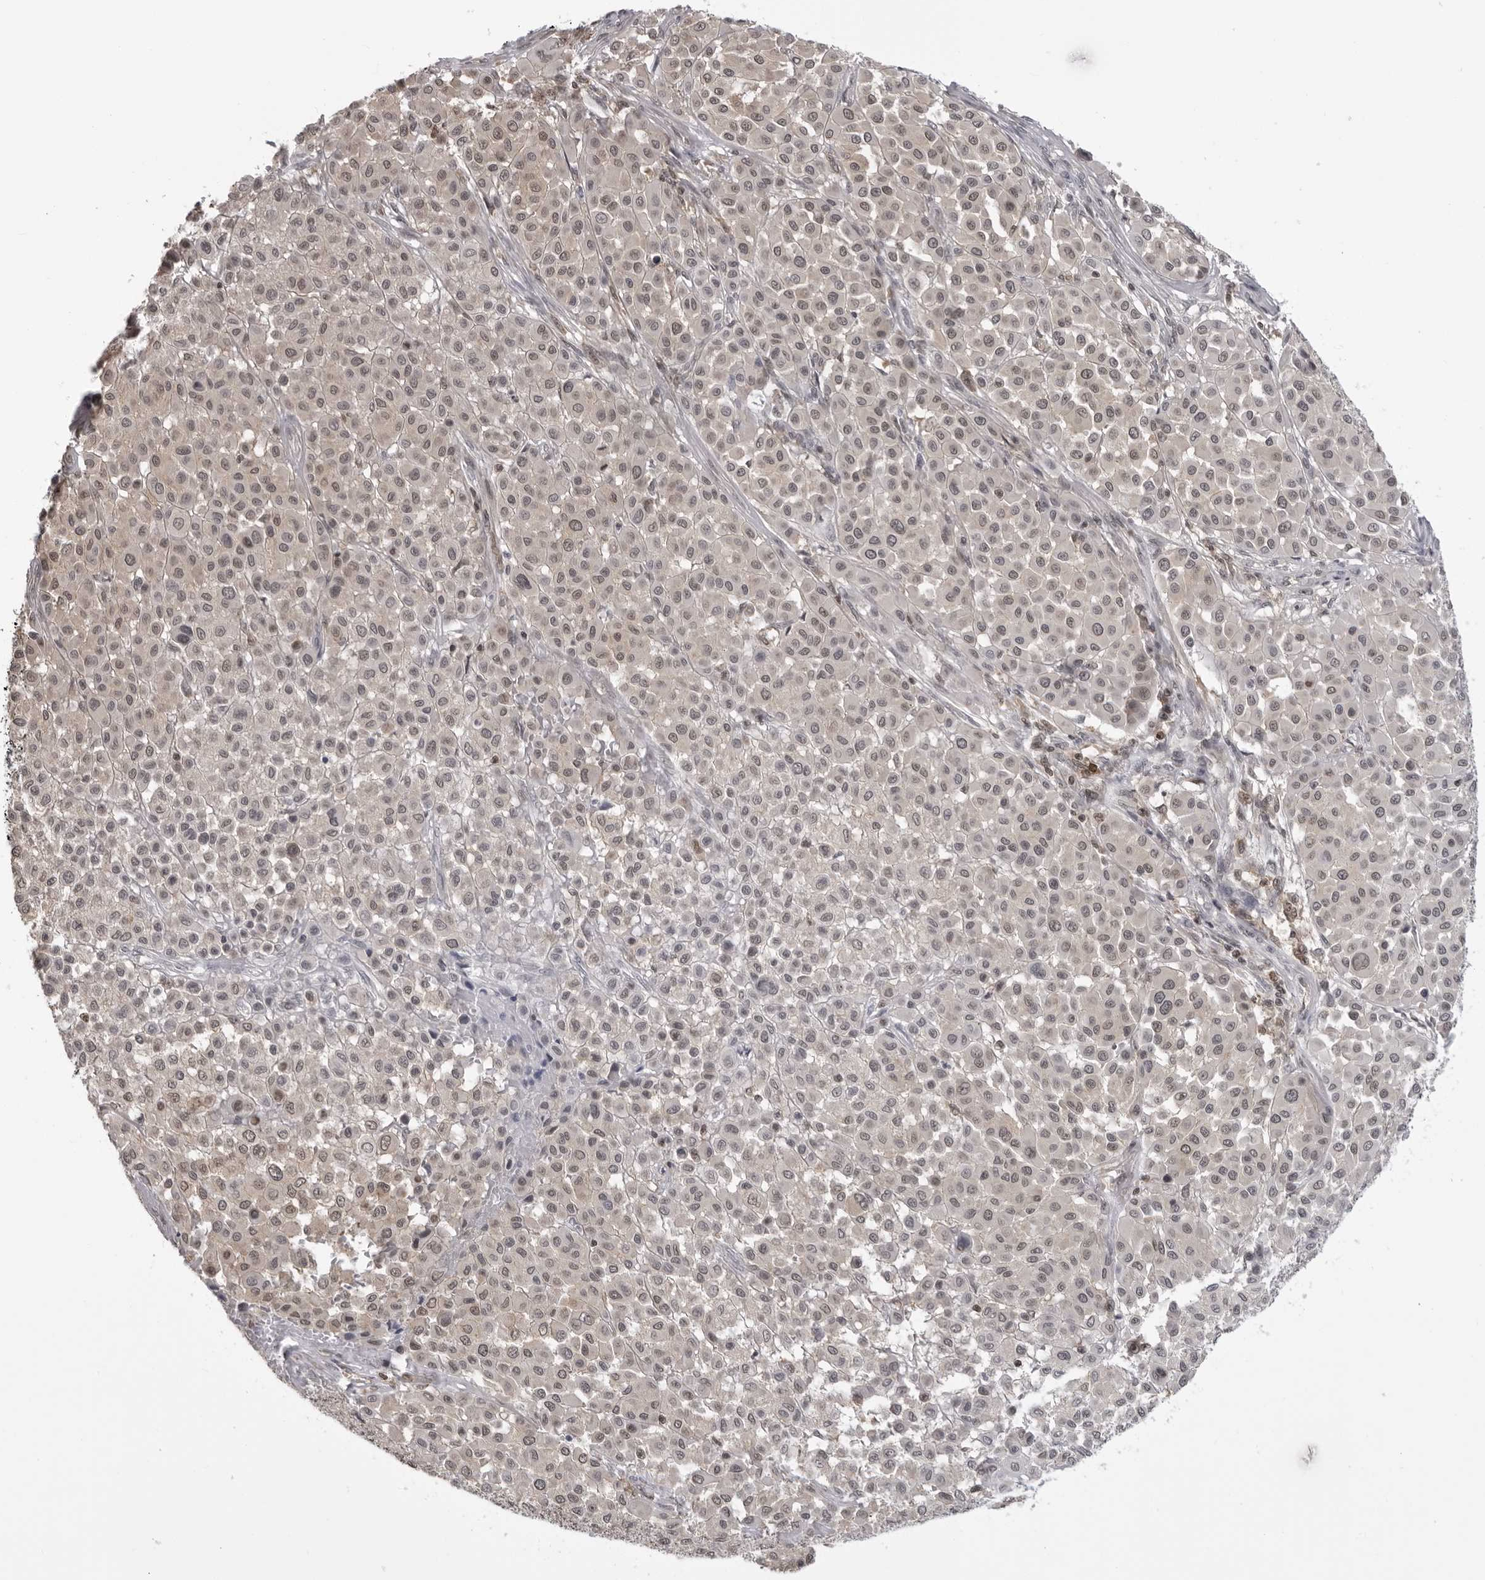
{"staining": {"intensity": "weak", "quantity": ">75%", "location": "nuclear"}, "tissue": "melanoma", "cell_type": "Tumor cells", "image_type": "cancer", "snomed": [{"axis": "morphology", "description": "Malignant melanoma, Metastatic site"}, {"axis": "topography", "description": "Soft tissue"}], "caption": "Immunohistochemistry (IHC) (DAB) staining of human malignant melanoma (metastatic site) displays weak nuclear protein positivity in approximately >75% of tumor cells. (Brightfield microscopy of DAB IHC at high magnification).", "gene": "PDCL3", "patient": {"sex": "male", "age": 41}}